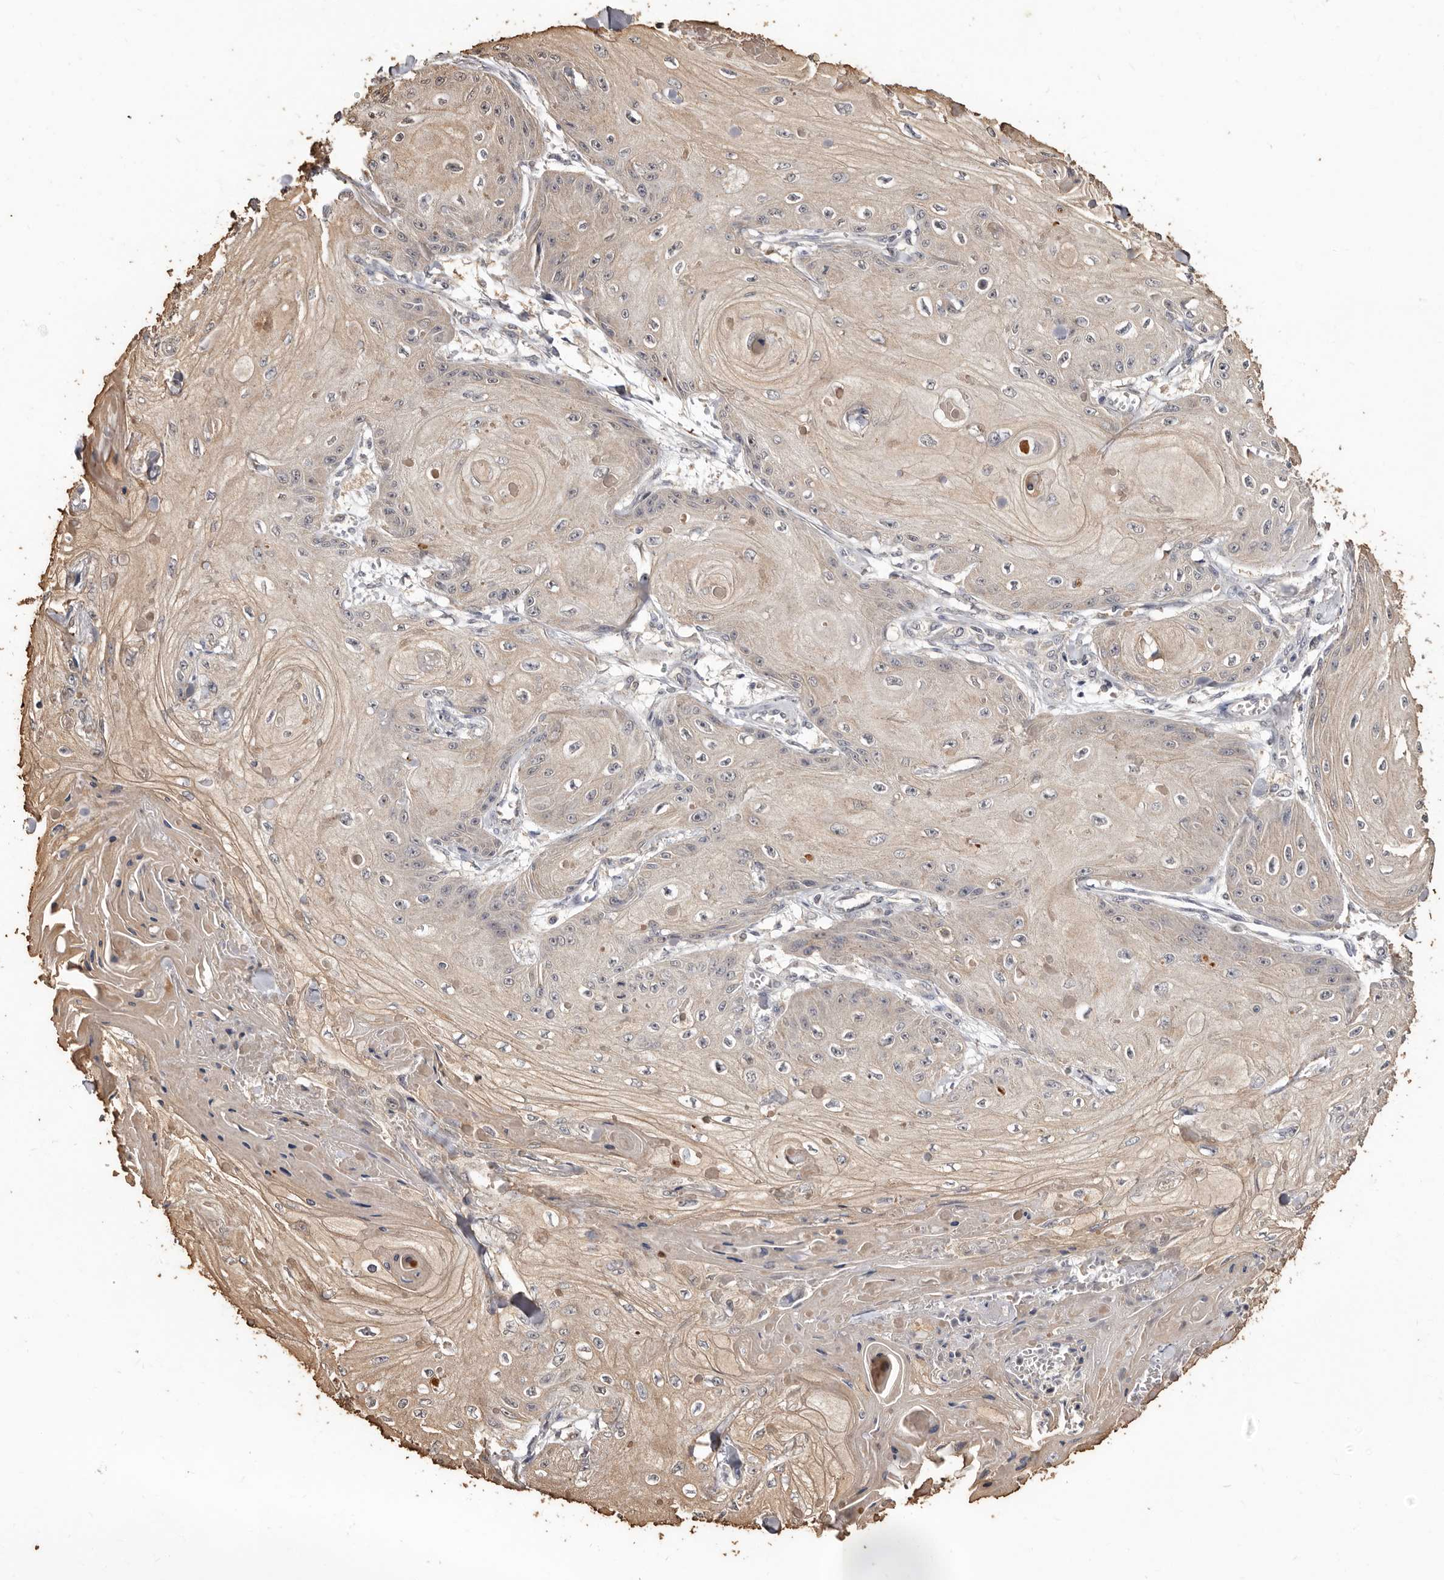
{"staining": {"intensity": "weak", "quantity": "<25%", "location": "cytoplasmic/membranous"}, "tissue": "skin cancer", "cell_type": "Tumor cells", "image_type": "cancer", "snomed": [{"axis": "morphology", "description": "Squamous cell carcinoma, NOS"}, {"axis": "topography", "description": "Skin"}], "caption": "This is an immunohistochemistry histopathology image of human squamous cell carcinoma (skin). There is no staining in tumor cells.", "gene": "INAVA", "patient": {"sex": "male", "age": 74}}